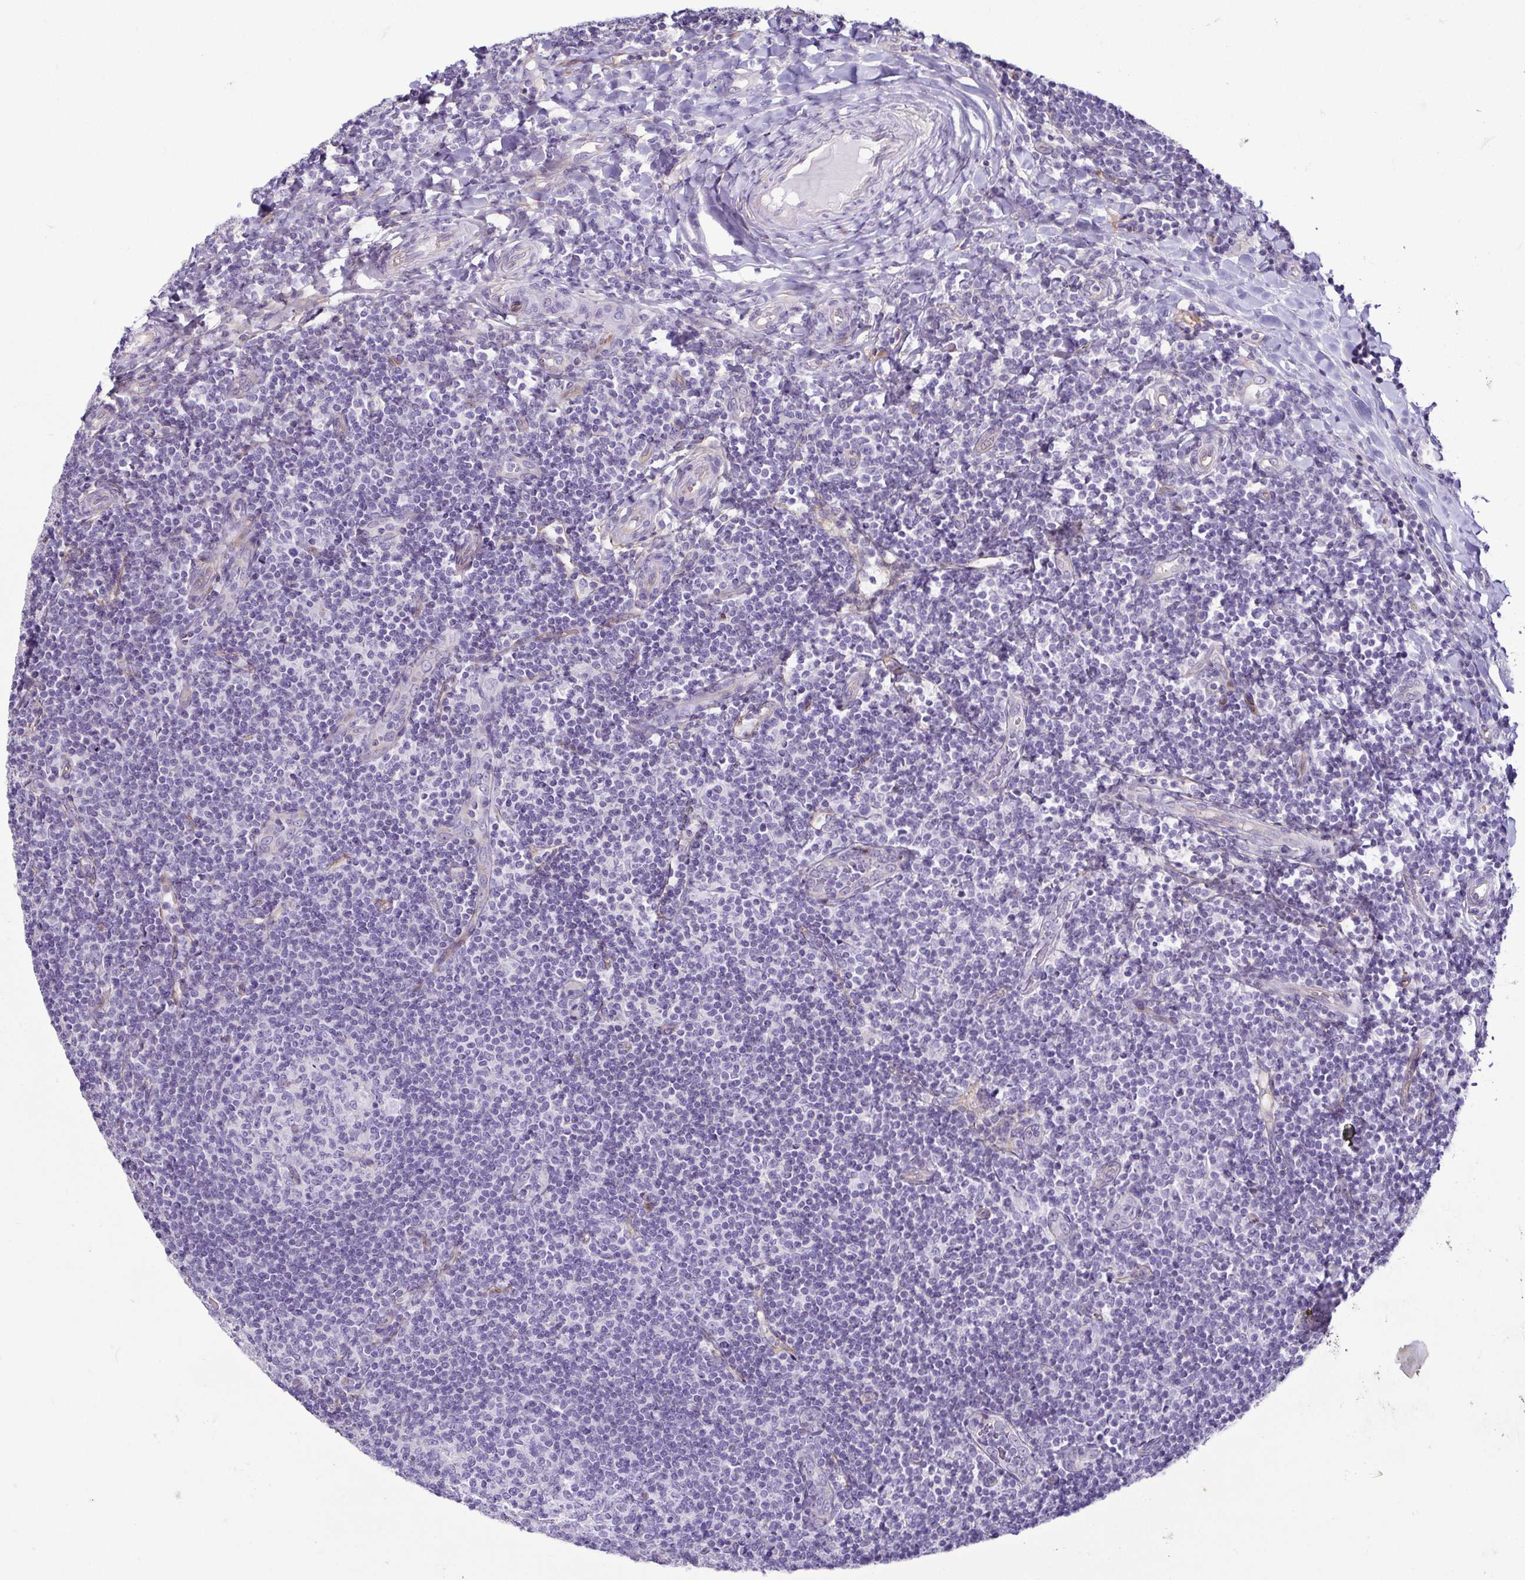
{"staining": {"intensity": "negative", "quantity": "none", "location": "none"}, "tissue": "tonsil", "cell_type": "Germinal center cells", "image_type": "normal", "snomed": [{"axis": "morphology", "description": "Normal tissue, NOS"}, {"axis": "topography", "description": "Tonsil"}], "caption": "This is an IHC photomicrograph of normal tonsil. There is no expression in germinal center cells.", "gene": "CASP14", "patient": {"sex": "female", "age": 10}}